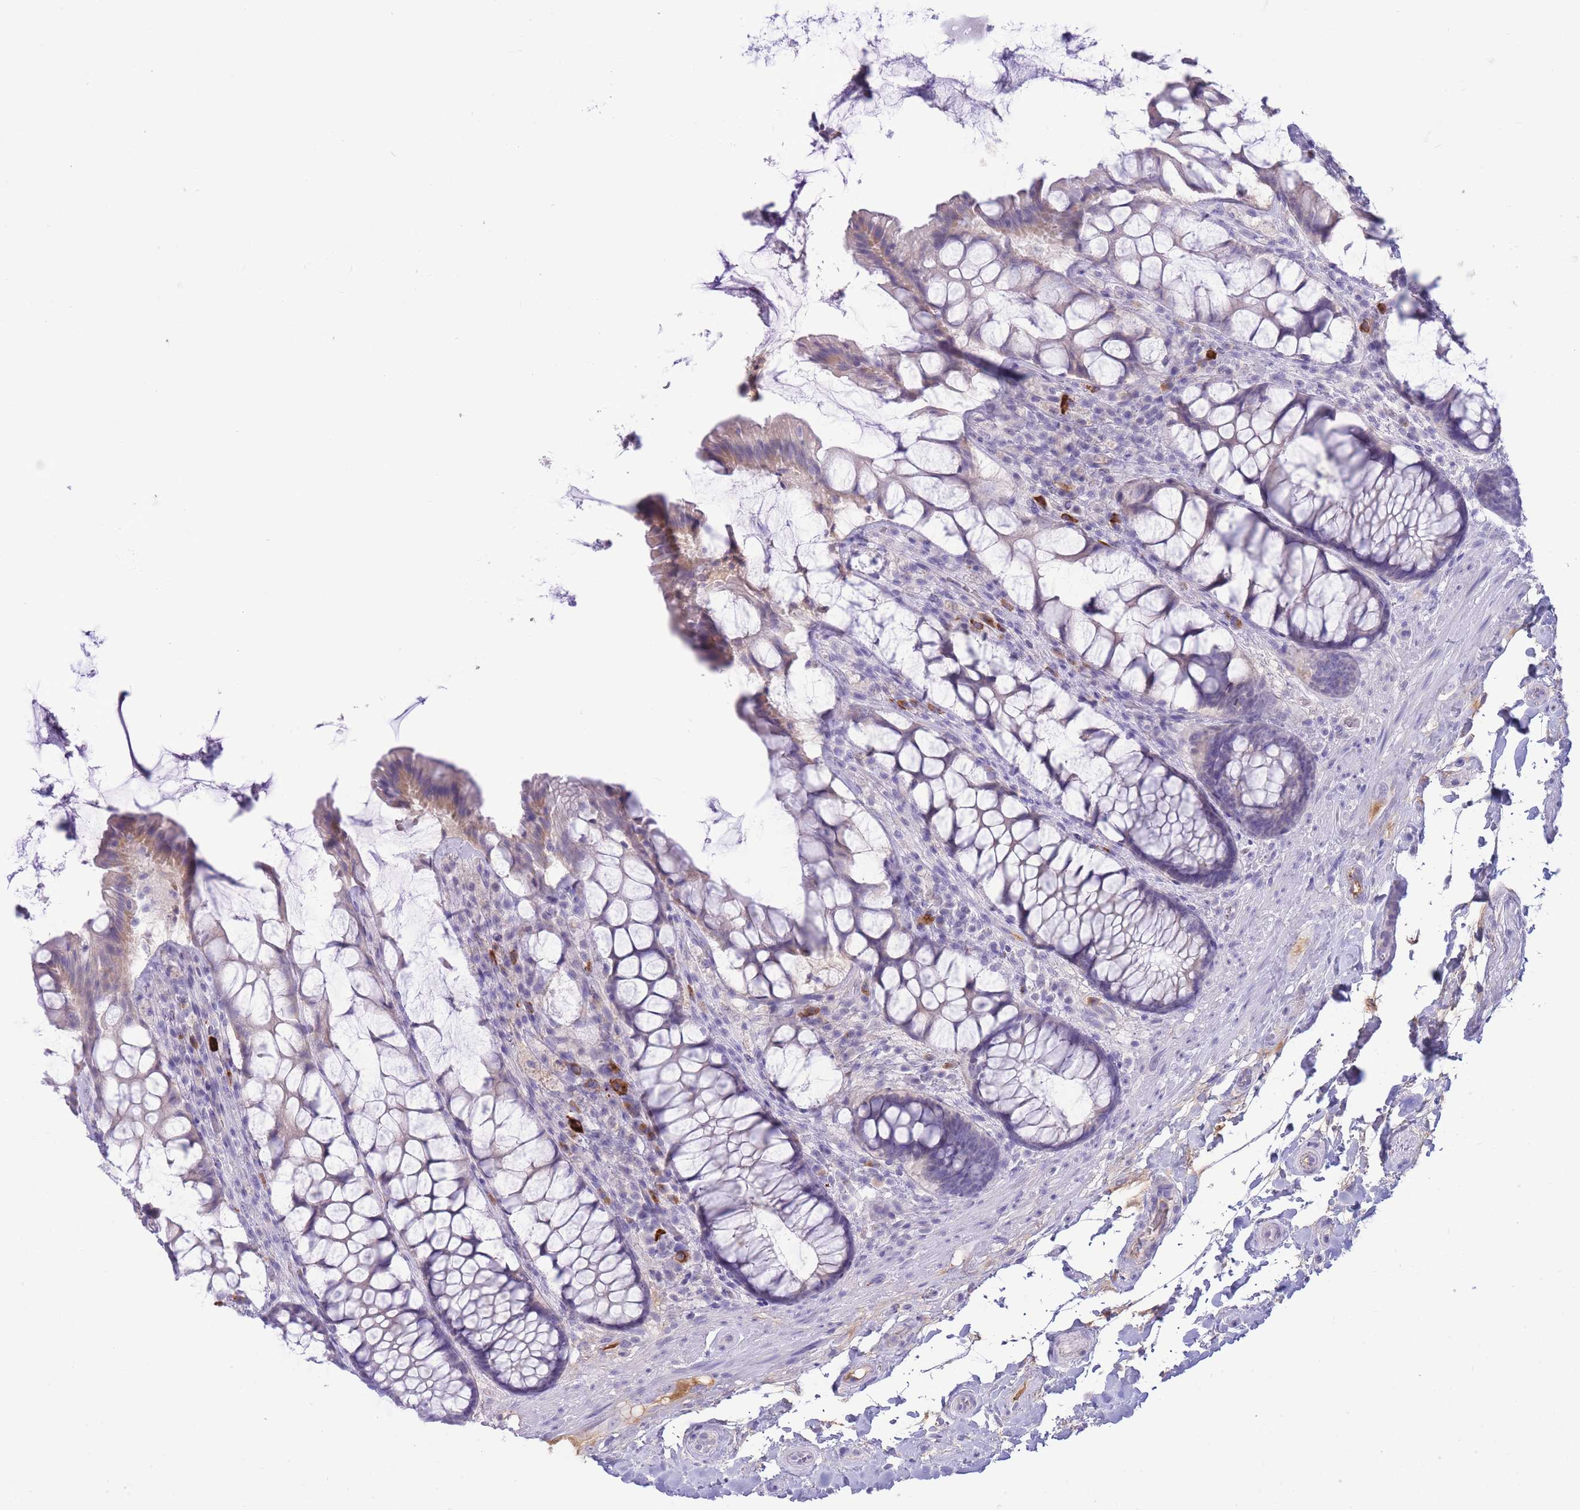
{"staining": {"intensity": "weak", "quantity": "<25%", "location": "cytoplasmic/membranous"}, "tissue": "rectum", "cell_type": "Glandular cells", "image_type": "normal", "snomed": [{"axis": "morphology", "description": "Normal tissue, NOS"}, {"axis": "topography", "description": "Rectum"}], "caption": "DAB immunohistochemical staining of benign human rectum displays no significant expression in glandular cells.", "gene": "ASAP3", "patient": {"sex": "female", "age": 58}}